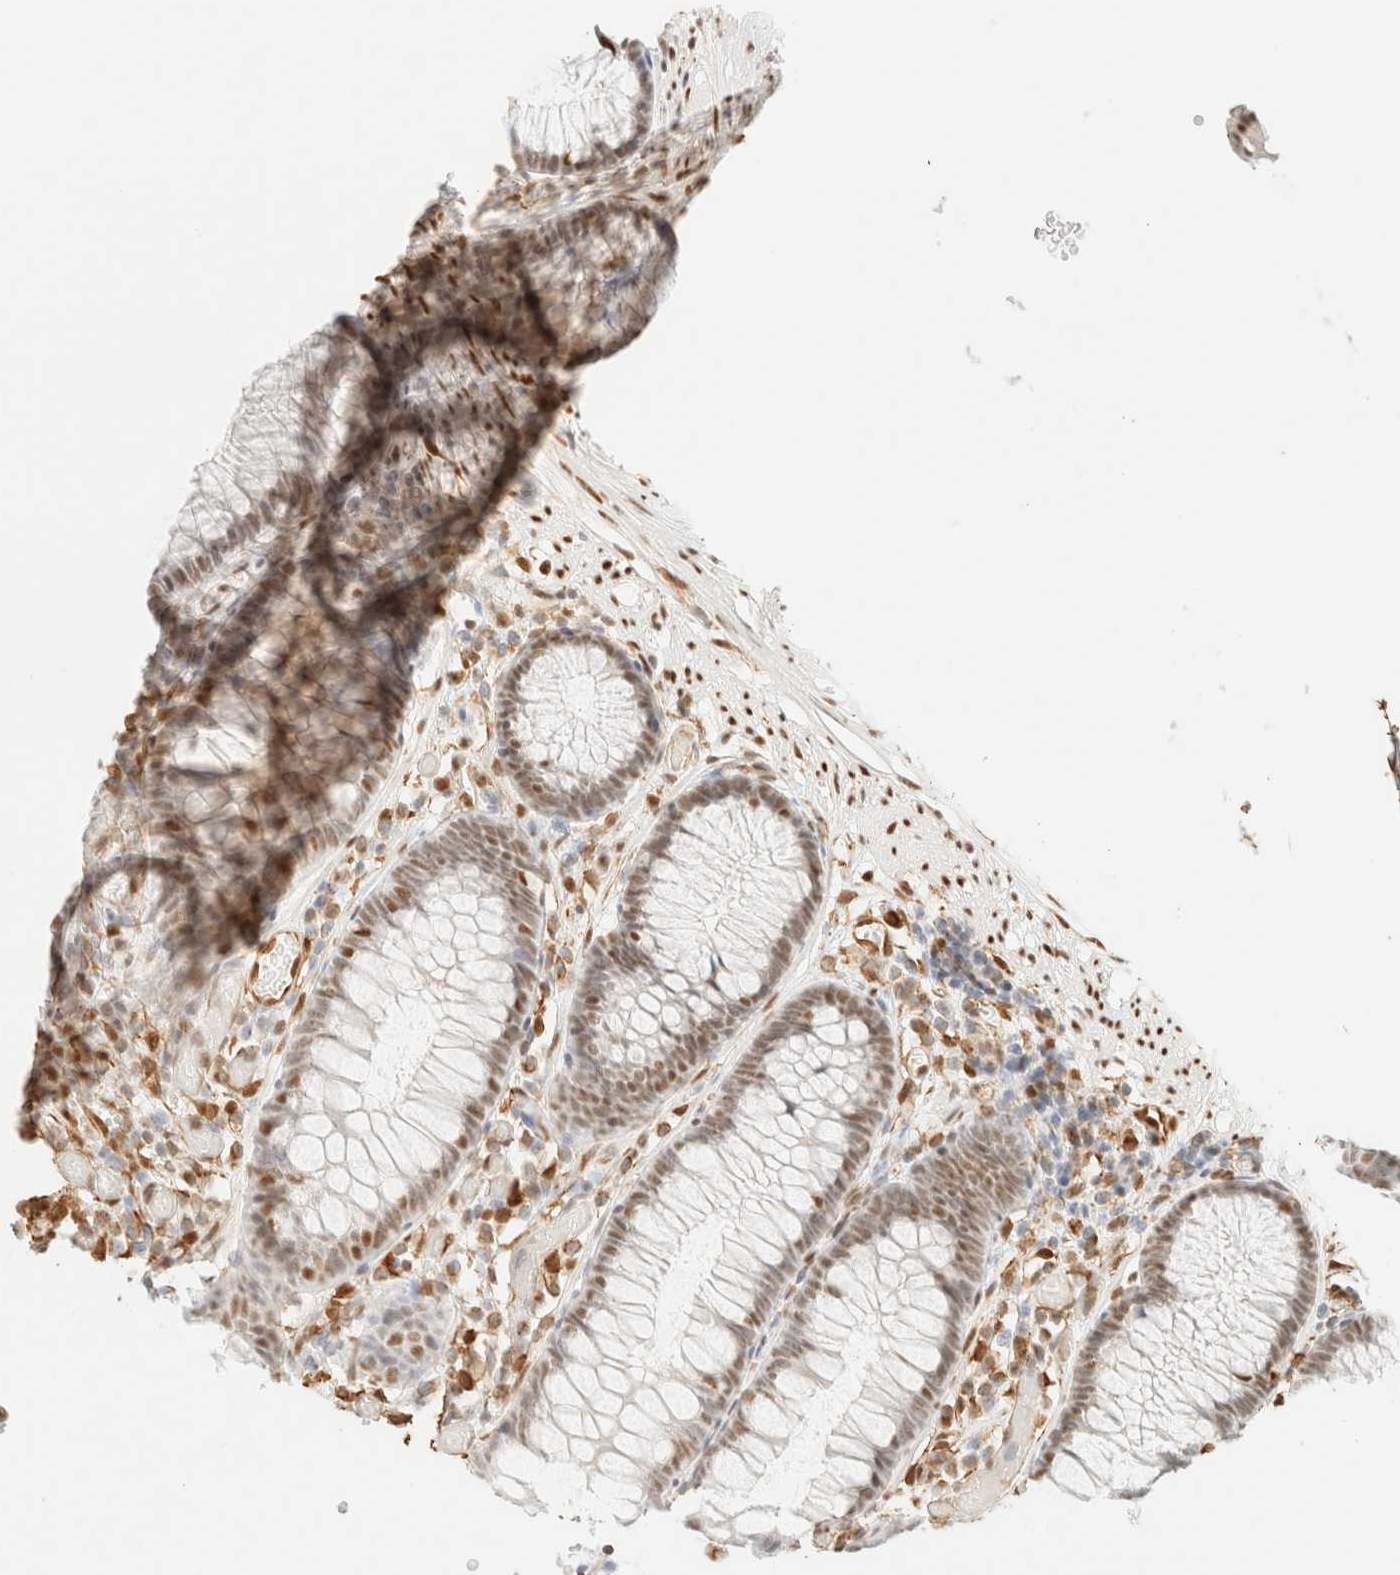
{"staining": {"intensity": "moderate", "quantity": ">75%", "location": "cytoplasmic/membranous,nuclear"}, "tissue": "colon", "cell_type": "Endothelial cells", "image_type": "normal", "snomed": [{"axis": "morphology", "description": "Normal tissue, NOS"}, {"axis": "topography", "description": "Colon"}], "caption": "Benign colon demonstrates moderate cytoplasmic/membranous,nuclear positivity in about >75% of endothelial cells The staining was performed using DAB, with brown indicating positive protein expression. Nuclei are stained blue with hematoxylin..", "gene": "ZSCAN18", "patient": {"sex": "male", "age": 14}}